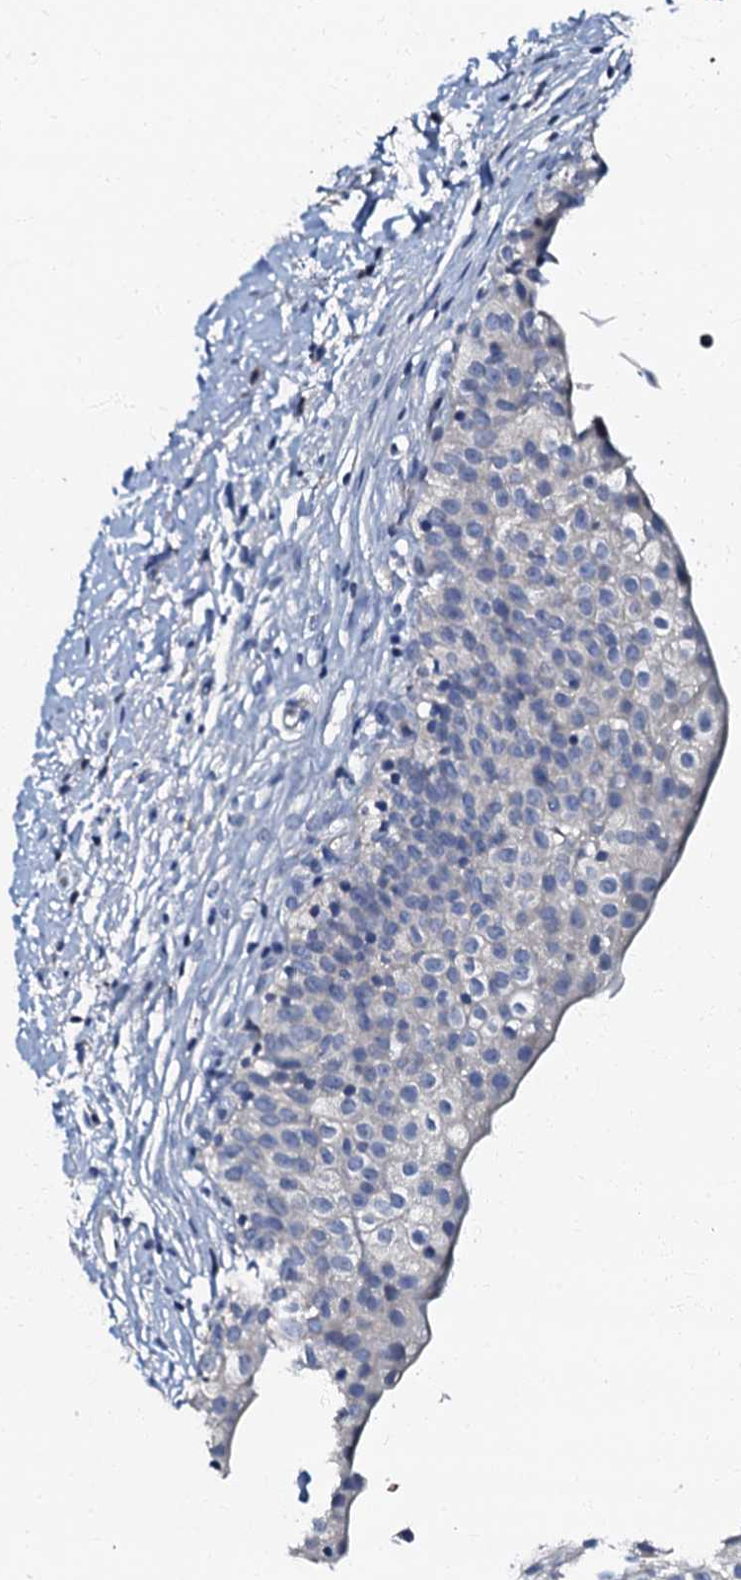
{"staining": {"intensity": "negative", "quantity": "none", "location": "none"}, "tissue": "urinary bladder", "cell_type": "Urothelial cells", "image_type": "normal", "snomed": [{"axis": "morphology", "description": "Normal tissue, NOS"}, {"axis": "topography", "description": "Urinary bladder"}], "caption": "Immunohistochemistry (IHC) image of normal urinary bladder: urinary bladder stained with DAB exhibits no significant protein staining in urothelial cells. (Stains: DAB (3,3'-diaminobenzidine) immunohistochemistry (IHC) with hematoxylin counter stain, Microscopy: brightfield microscopy at high magnification).", "gene": "OLAH", "patient": {"sex": "male", "age": 55}}